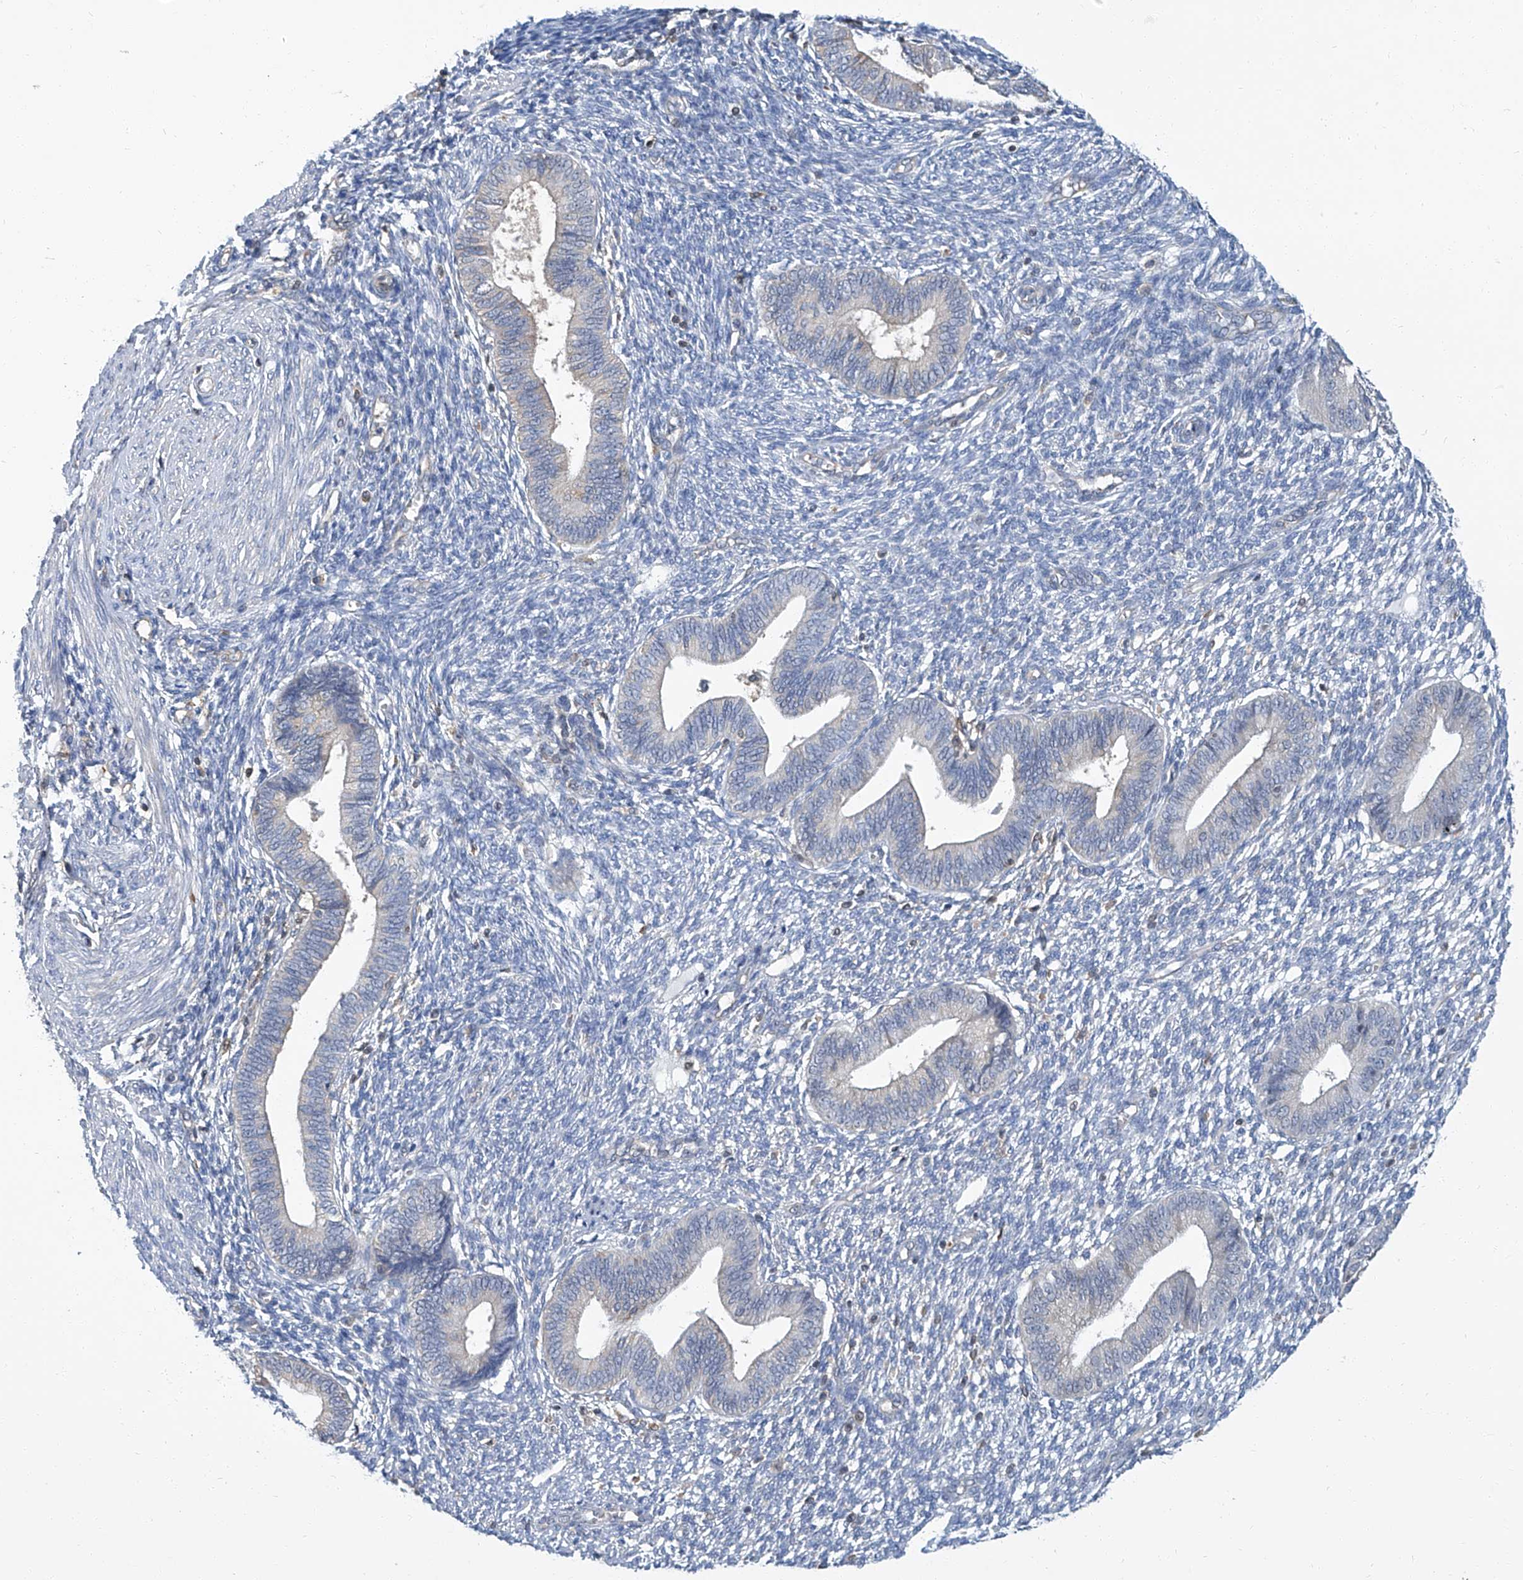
{"staining": {"intensity": "negative", "quantity": "none", "location": "none"}, "tissue": "endometrium", "cell_type": "Cells in endometrial stroma", "image_type": "normal", "snomed": [{"axis": "morphology", "description": "Normal tissue, NOS"}, {"axis": "topography", "description": "Endometrium"}], "caption": "The image reveals no significant expression in cells in endometrial stroma of endometrium.", "gene": "PSMB10", "patient": {"sex": "female", "age": 46}}